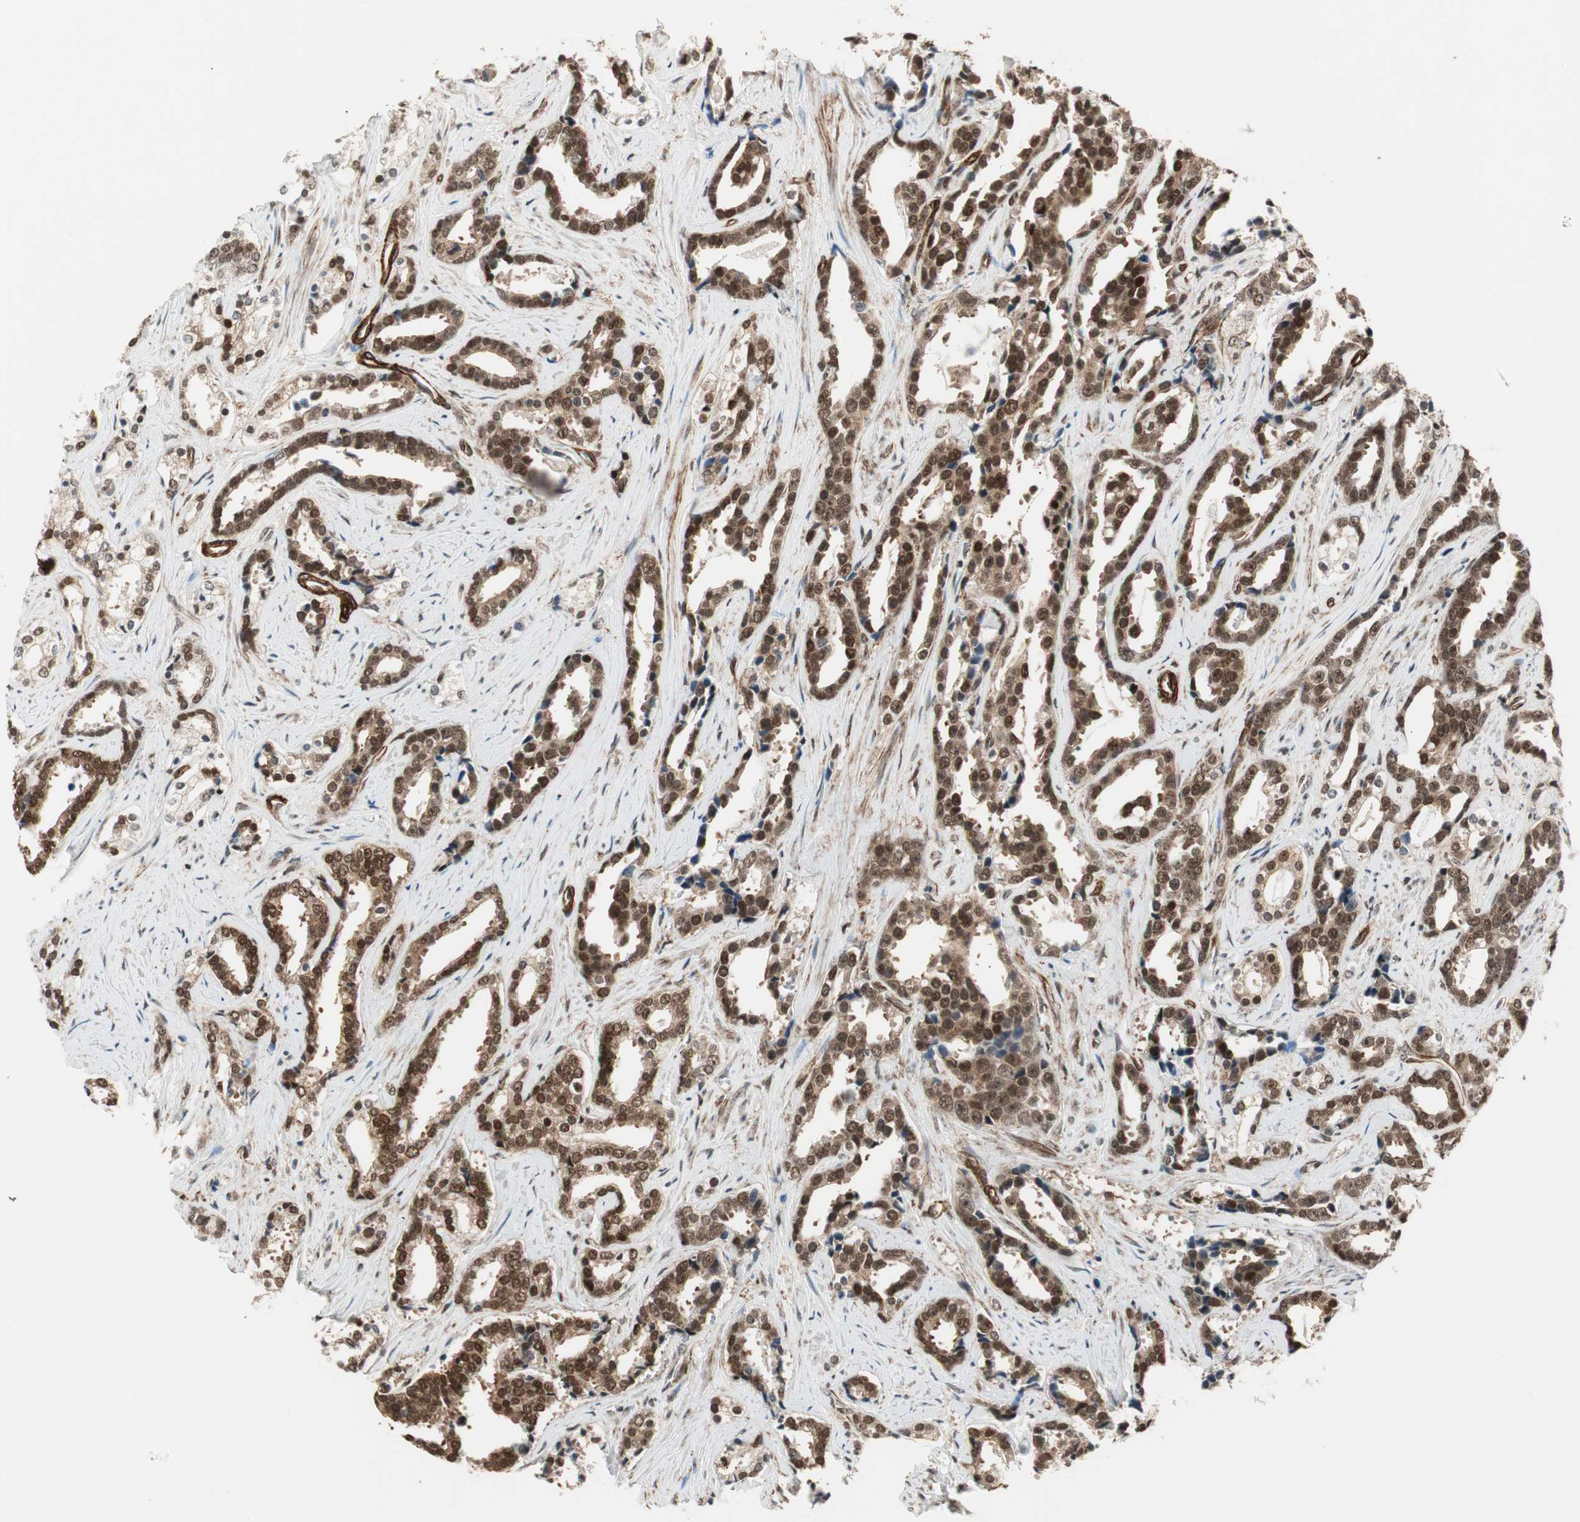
{"staining": {"intensity": "strong", "quantity": ">75%", "location": "cytoplasmic/membranous,nuclear"}, "tissue": "prostate cancer", "cell_type": "Tumor cells", "image_type": "cancer", "snomed": [{"axis": "morphology", "description": "Adenocarcinoma, High grade"}, {"axis": "topography", "description": "Prostate"}], "caption": "A histopathology image of human high-grade adenocarcinoma (prostate) stained for a protein shows strong cytoplasmic/membranous and nuclear brown staining in tumor cells. The staining is performed using DAB brown chromogen to label protein expression. The nuclei are counter-stained blue using hematoxylin.", "gene": "CDK19", "patient": {"sex": "male", "age": 67}}